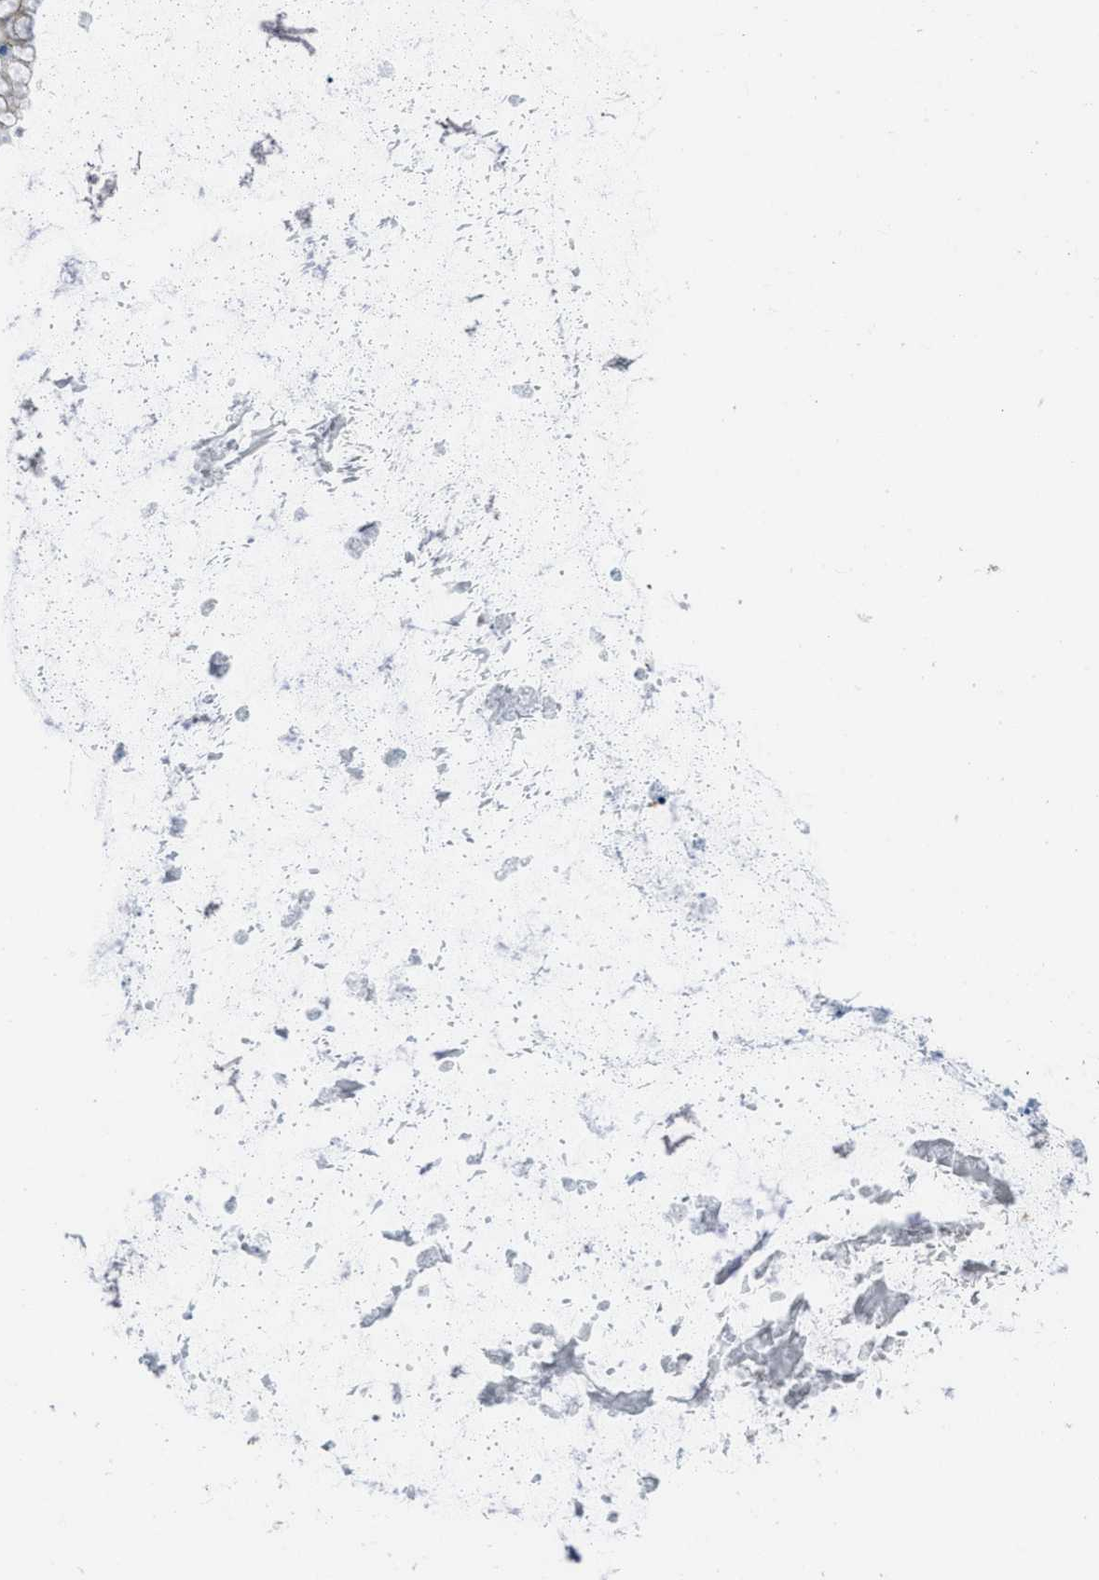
{"staining": {"intensity": "weak", "quantity": "25%-75%", "location": "cytoplasmic/membranous"}, "tissue": "ovarian cancer", "cell_type": "Tumor cells", "image_type": "cancer", "snomed": [{"axis": "morphology", "description": "Cystadenocarcinoma, mucinous, NOS"}, {"axis": "topography", "description": "Ovary"}], "caption": "DAB immunohistochemical staining of human ovarian mucinous cystadenocarcinoma reveals weak cytoplasmic/membranous protein expression in approximately 25%-75% of tumor cells.", "gene": "FBN1", "patient": {"sex": "female", "age": 57}}